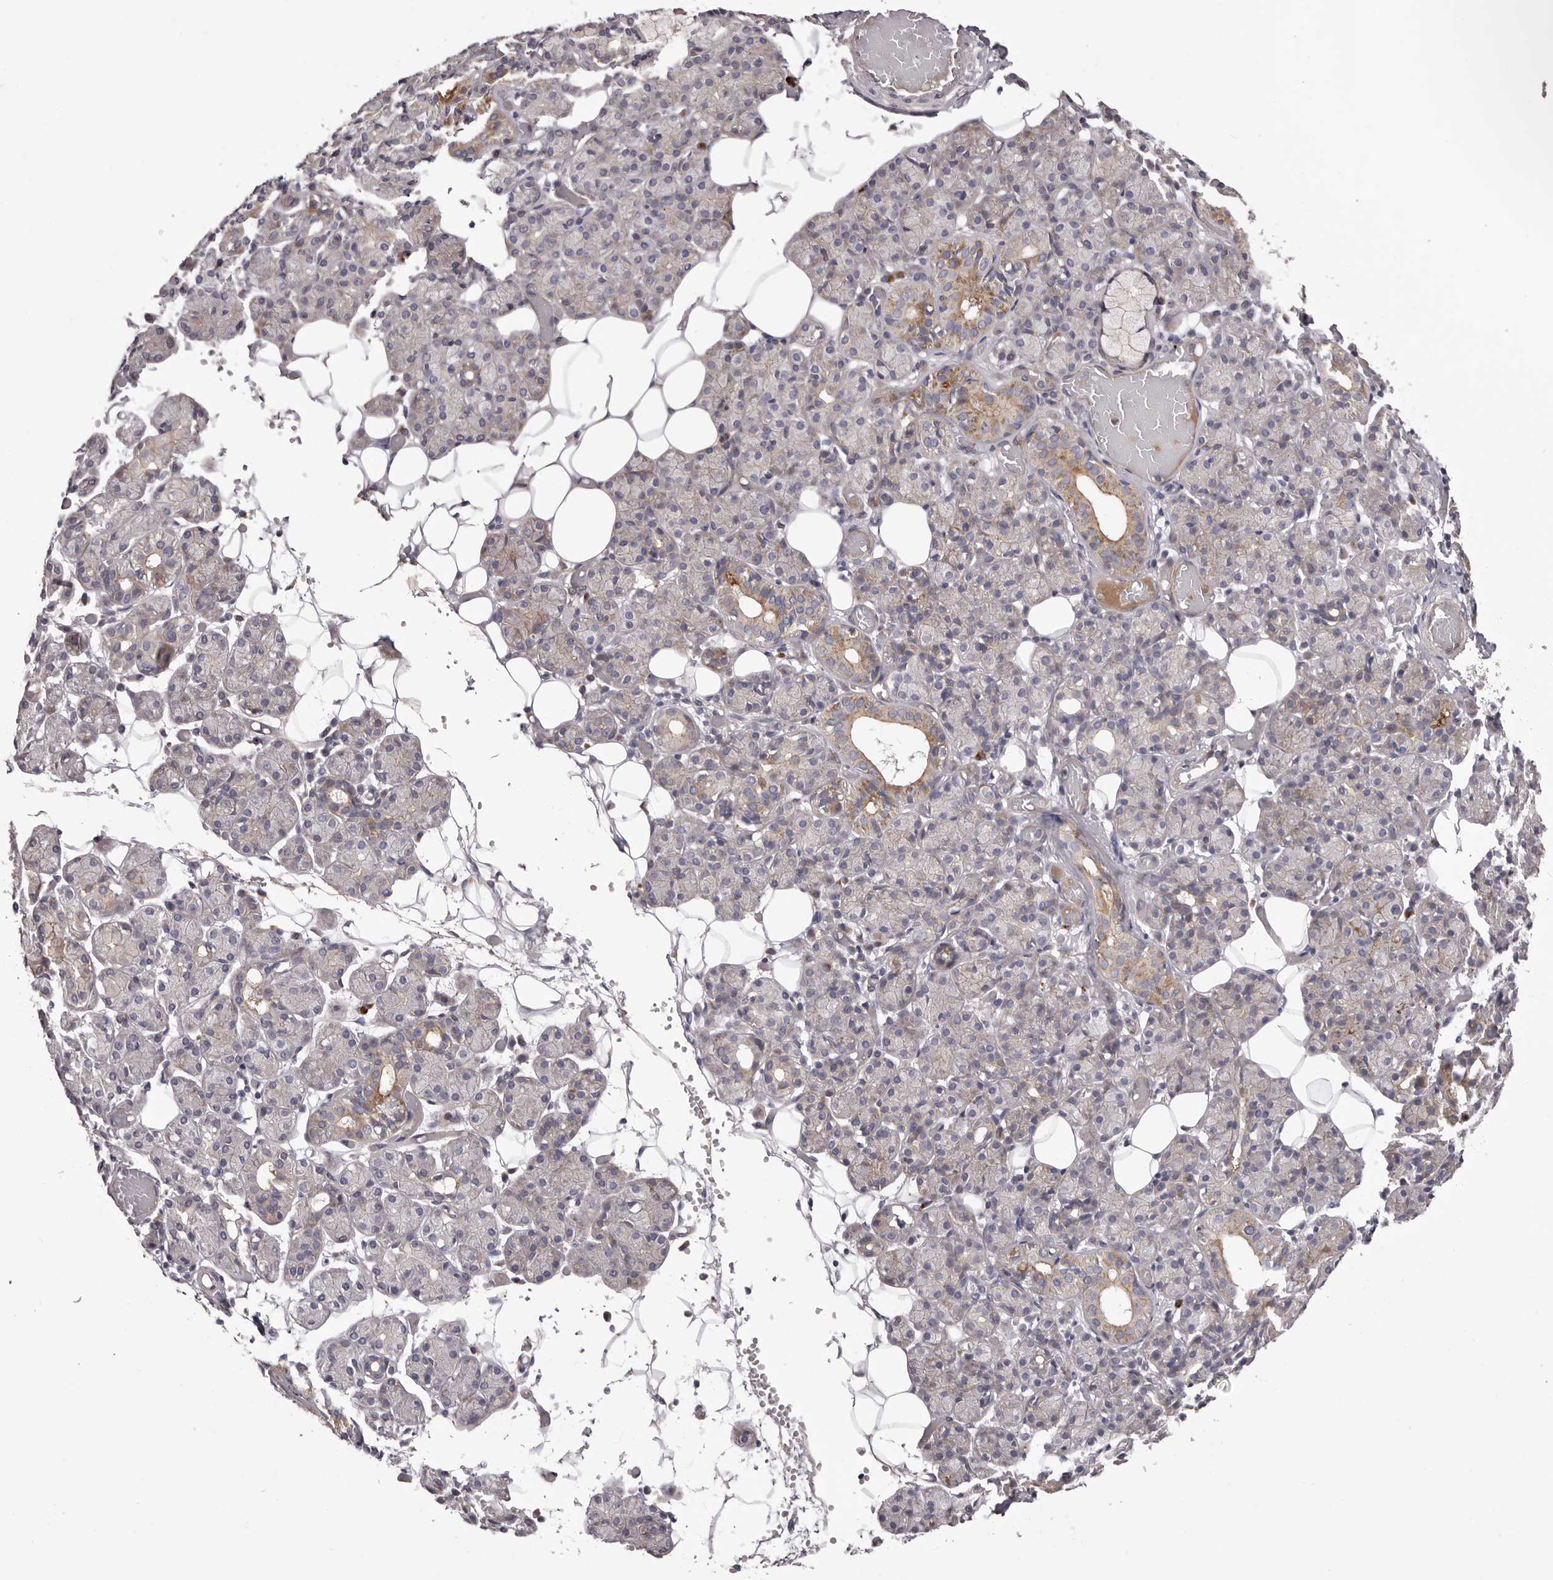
{"staining": {"intensity": "moderate", "quantity": "<25%", "location": "cytoplasmic/membranous"}, "tissue": "salivary gland", "cell_type": "Glandular cells", "image_type": "normal", "snomed": [{"axis": "morphology", "description": "Normal tissue, NOS"}, {"axis": "topography", "description": "Salivary gland"}], "caption": "Glandular cells show low levels of moderate cytoplasmic/membranous staining in approximately <25% of cells in unremarkable human salivary gland.", "gene": "PEG10", "patient": {"sex": "male", "age": 63}}